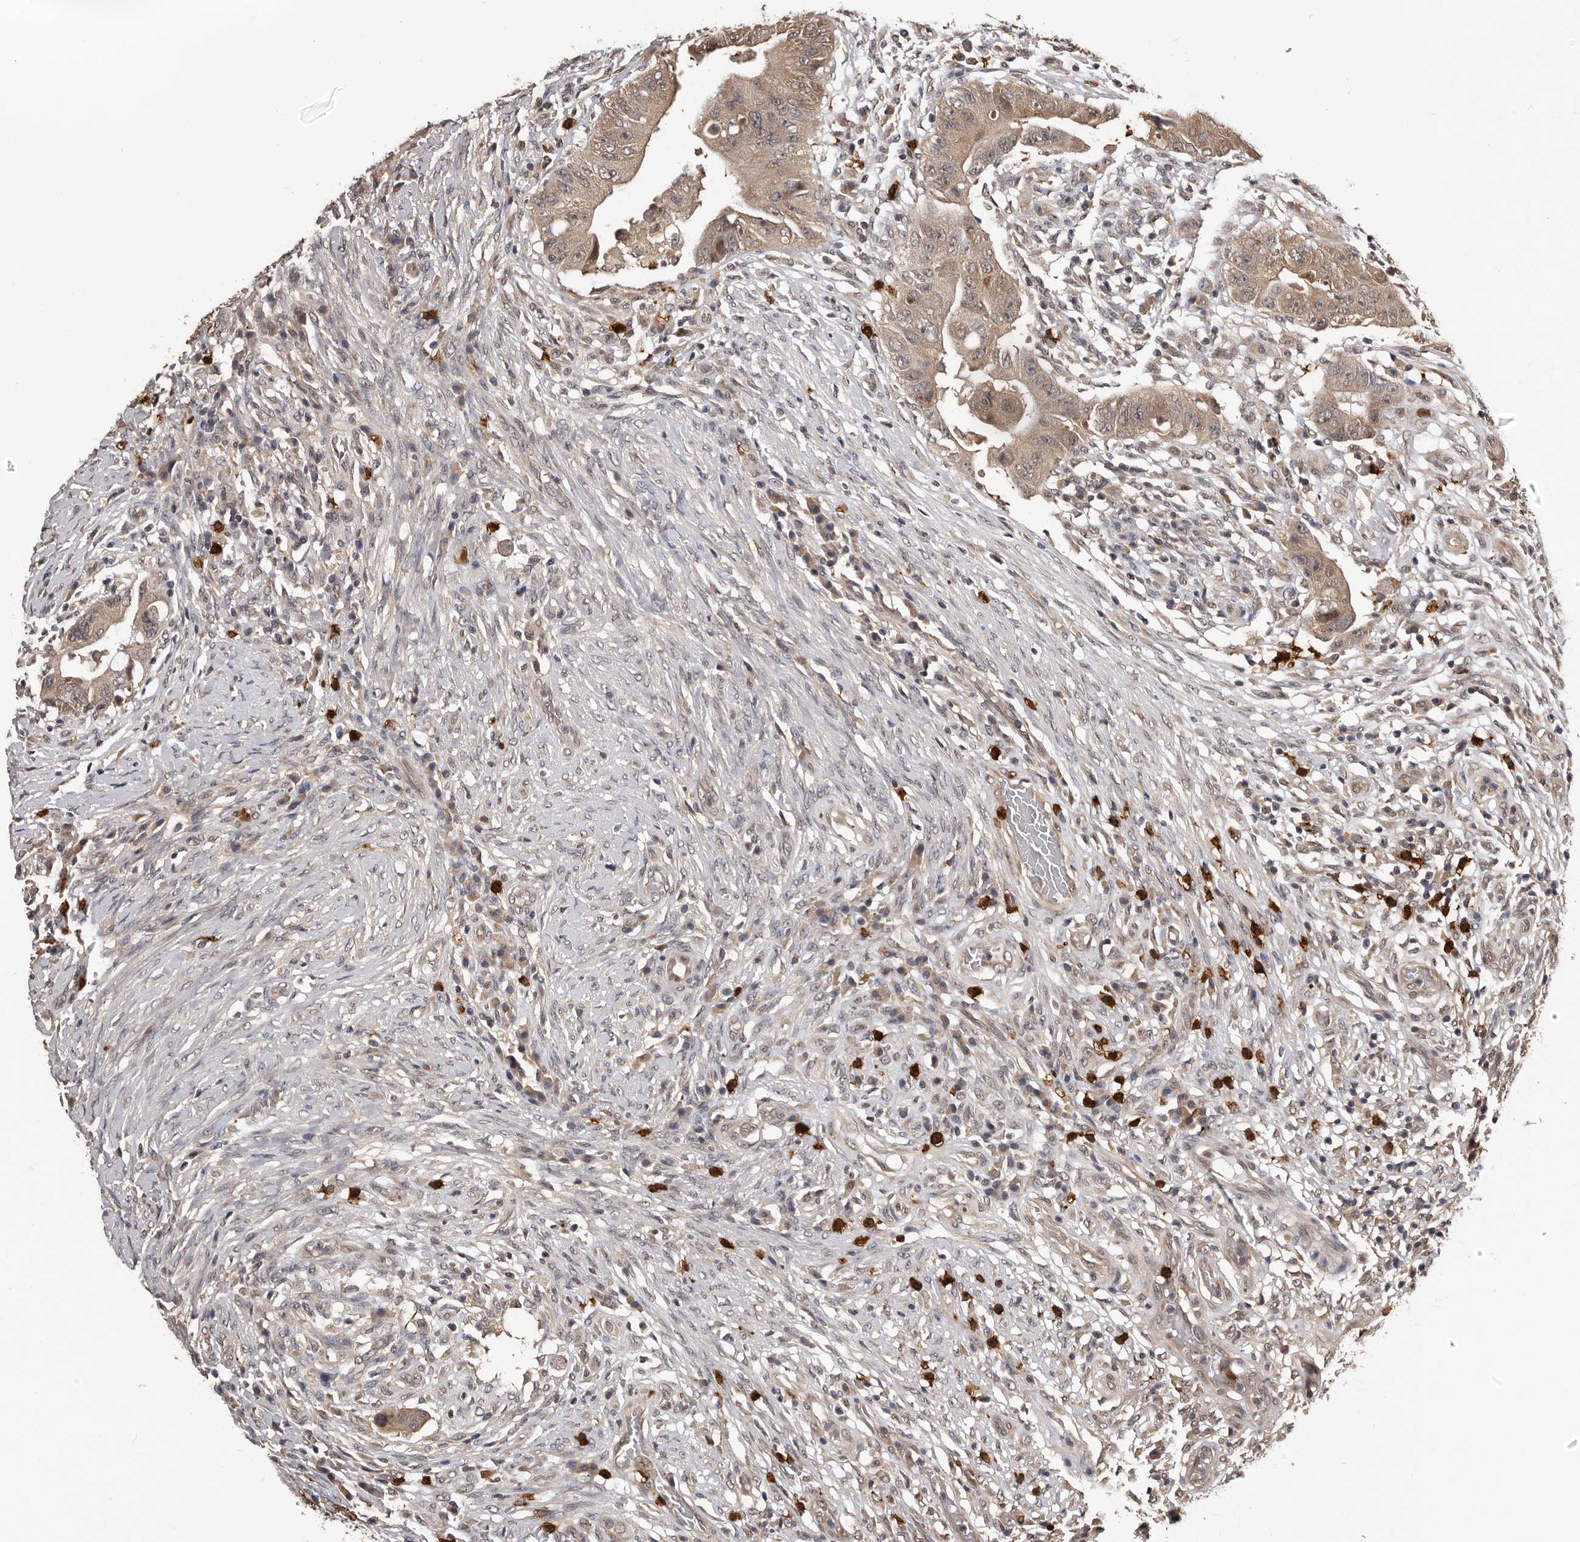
{"staining": {"intensity": "weak", "quantity": ">75%", "location": "cytoplasmic/membranous"}, "tissue": "colorectal cancer", "cell_type": "Tumor cells", "image_type": "cancer", "snomed": [{"axis": "morphology", "description": "Adenocarcinoma, NOS"}, {"axis": "topography", "description": "Rectum"}], "caption": "Human adenocarcinoma (colorectal) stained for a protein (brown) exhibits weak cytoplasmic/membranous positive expression in approximately >75% of tumor cells.", "gene": "VPS37A", "patient": {"sex": "female", "age": 71}}